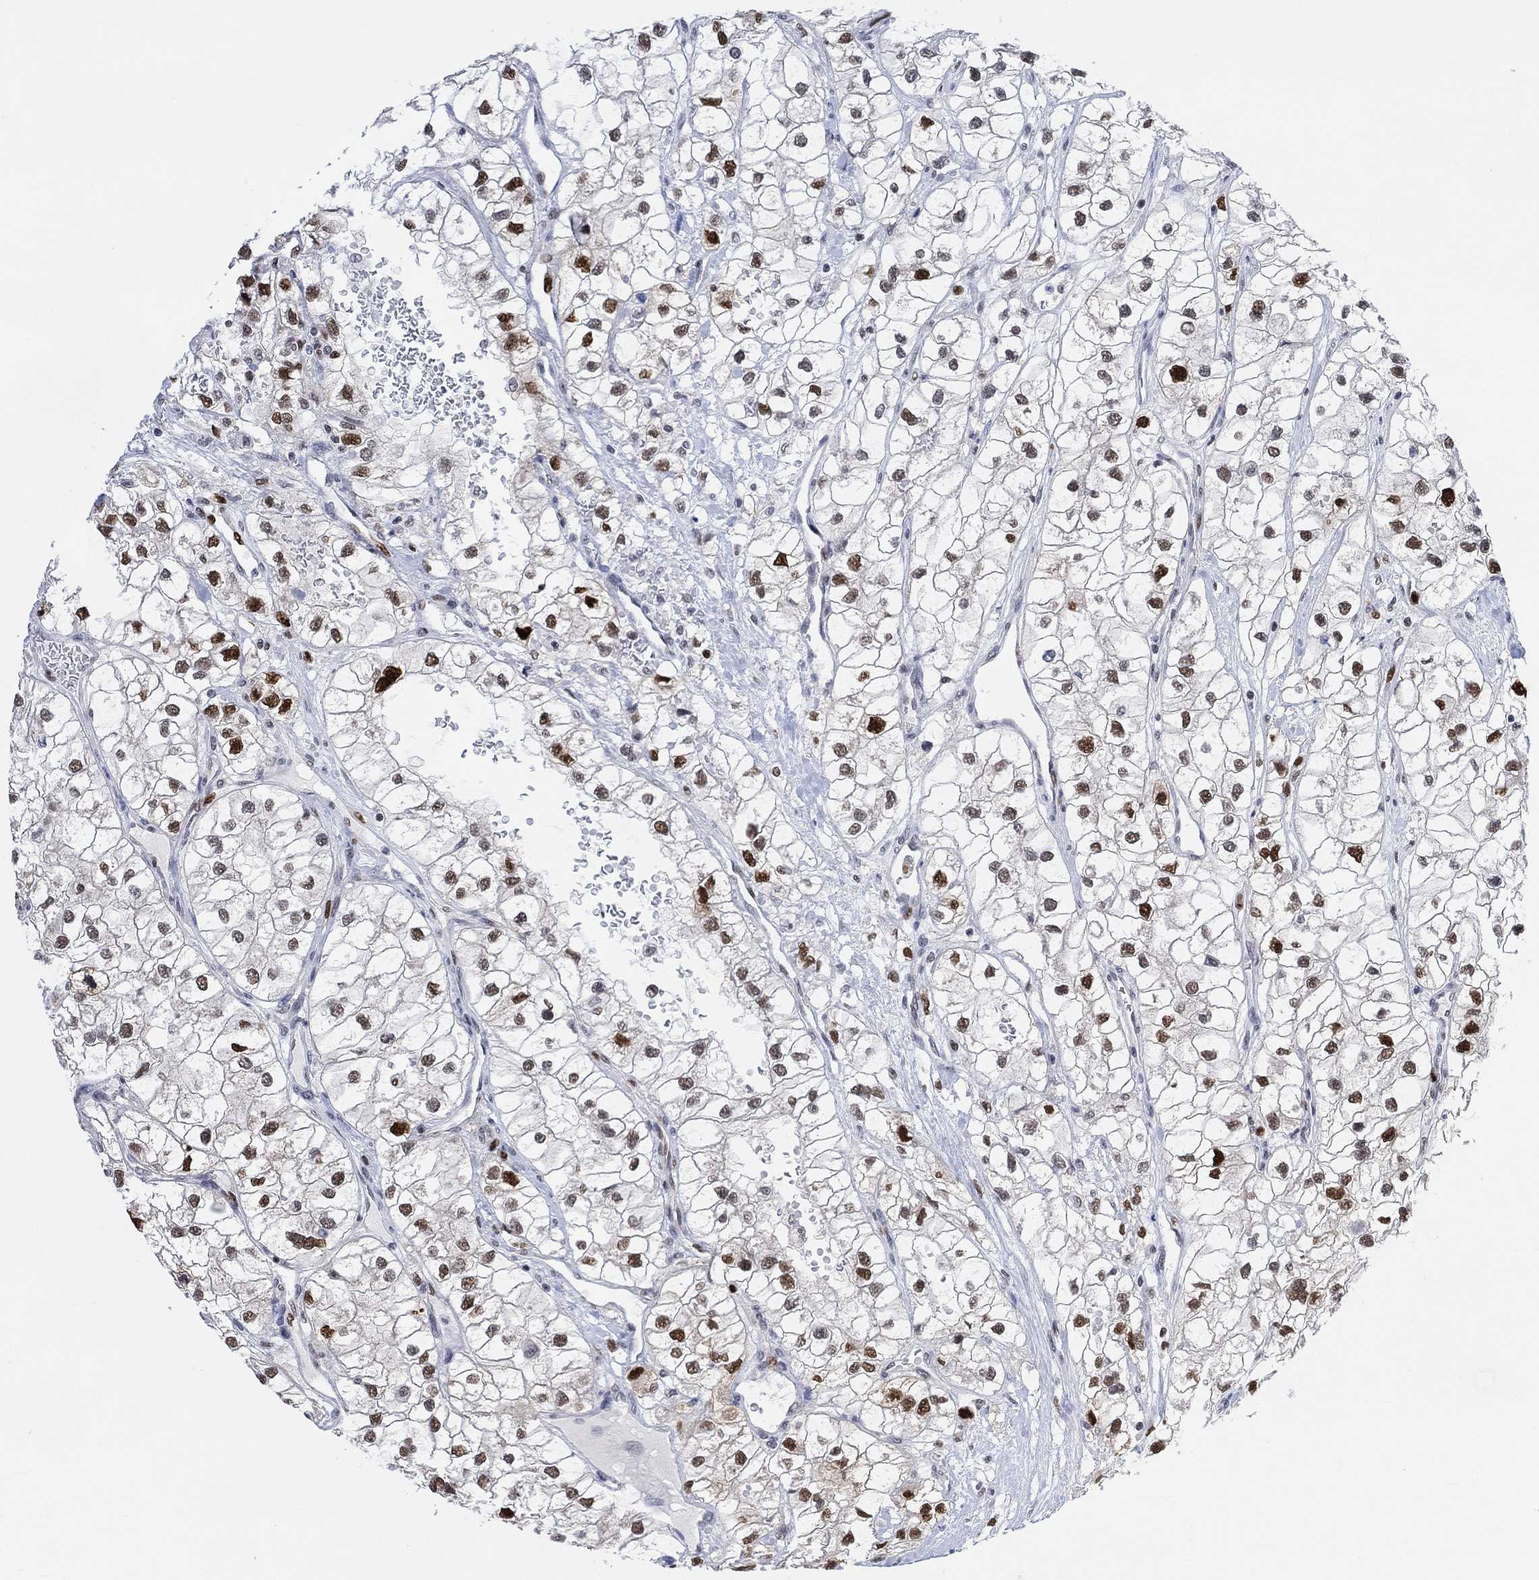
{"staining": {"intensity": "strong", "quantity": "25%-75%", "location": "nuclear"}, "tissue": "renal cancer", "cell_type": "Tumor cells", "image_type": "cancer", "snomed": [{"axis": "morphology", "description": "Adenocarcinoma, NOS"}, {"axis": "topography", "description": "Kidney"}], "caption": "A brown stain shows strong nuclear expression of a protein in human renal cancer (adenocarcinoma) tumor cells.", "gene": "RAD54L2", "patient": {"sex": "male", "age": 59}}